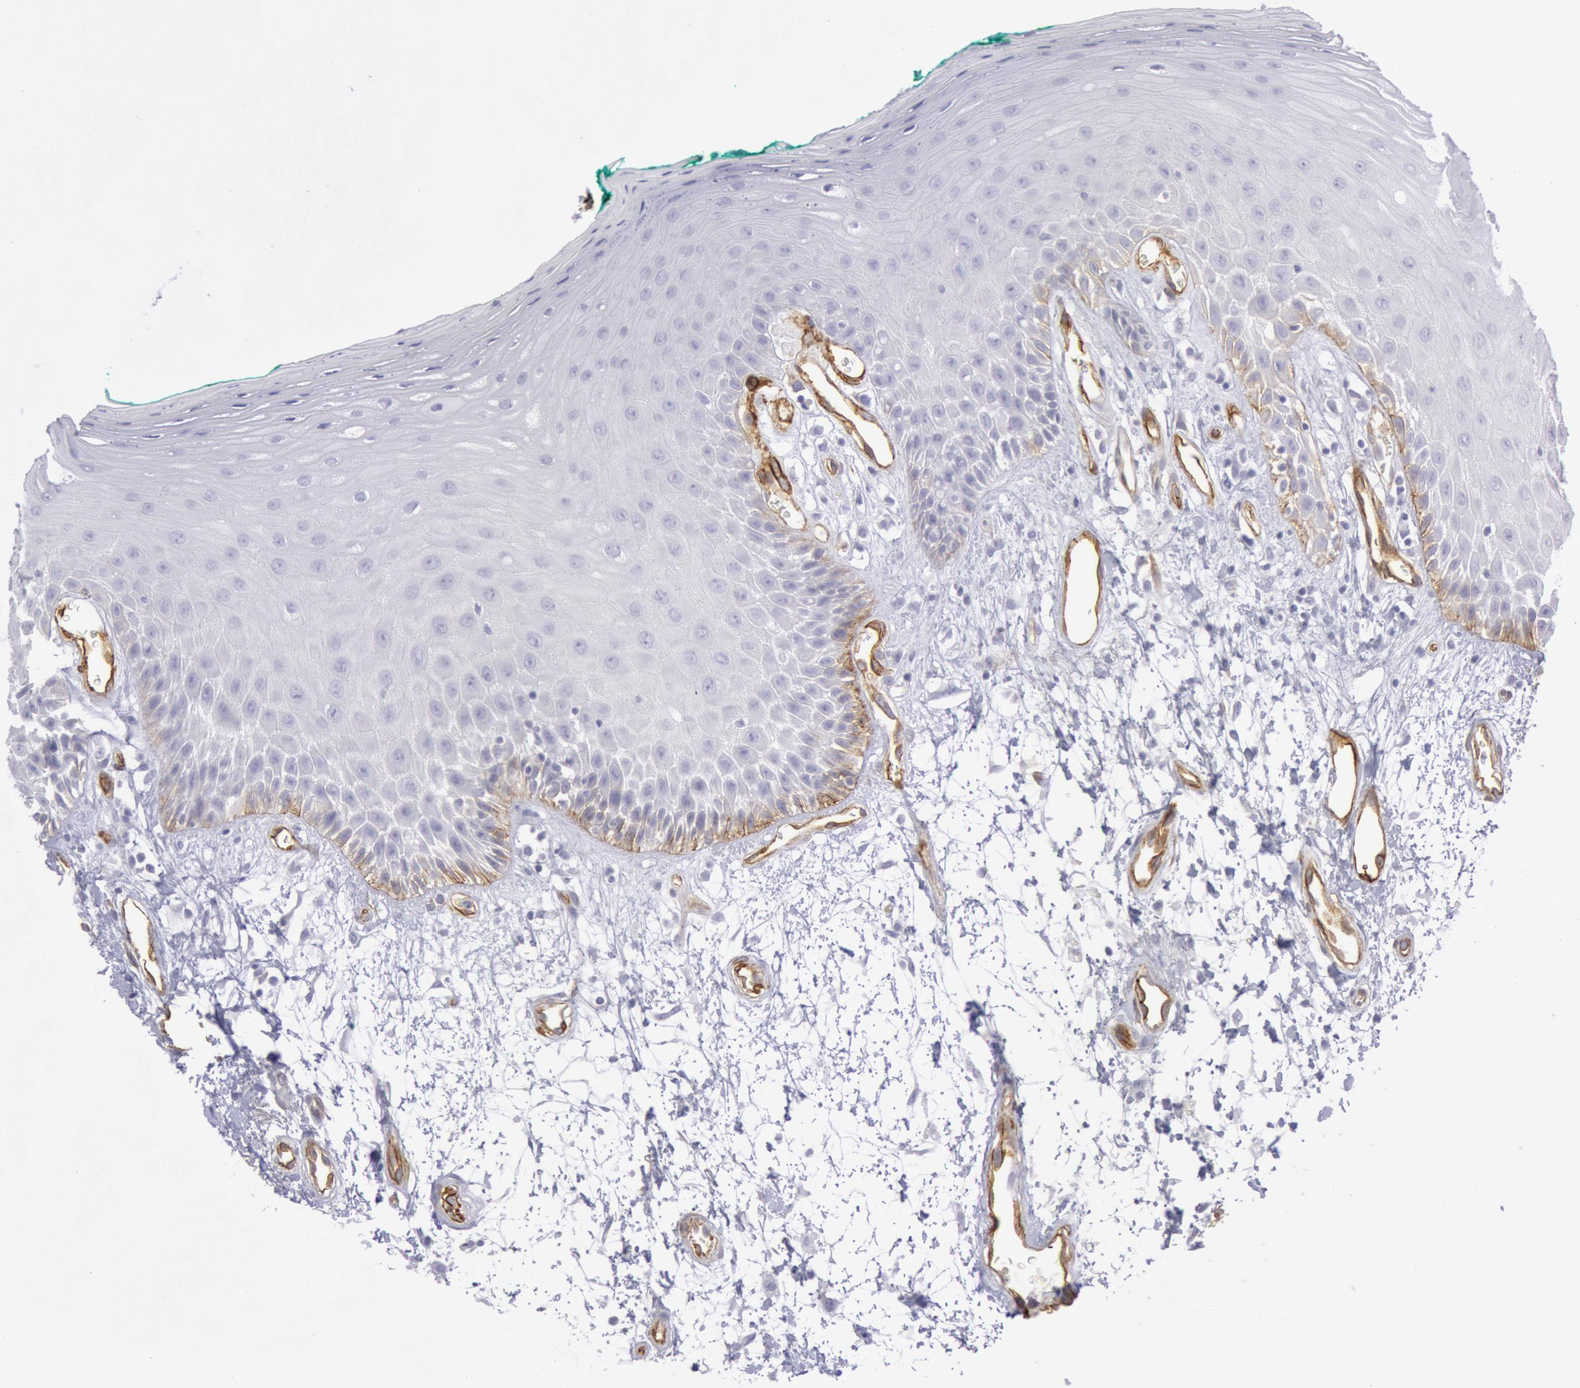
{"staining": {"intensity": "negative", "quantity": "none", "location": "none"}, "tissue": "oral mucosa", "cell_type": "Squamous epithelial cells", "image_type": "normal", "snomed": [{"axis": "morphology", "description": "Normal tissue, NOS"}, {"axis": "morphology", "description": "Squamous cell carcinoma, NOS"}, {"axis": "topography", "description": "Skeletal muscle"}, {"axis": "topography", "description": "Oral tissue"}, {"axis": "topography", "description": "Head-Neck"}], "caption": "Oral mucosa was stained to show a protein in brown. There is no significant expression in squamous epithelial cells.", "gene": "CDH13", "patient": {"sex": "female", "age": 84}}